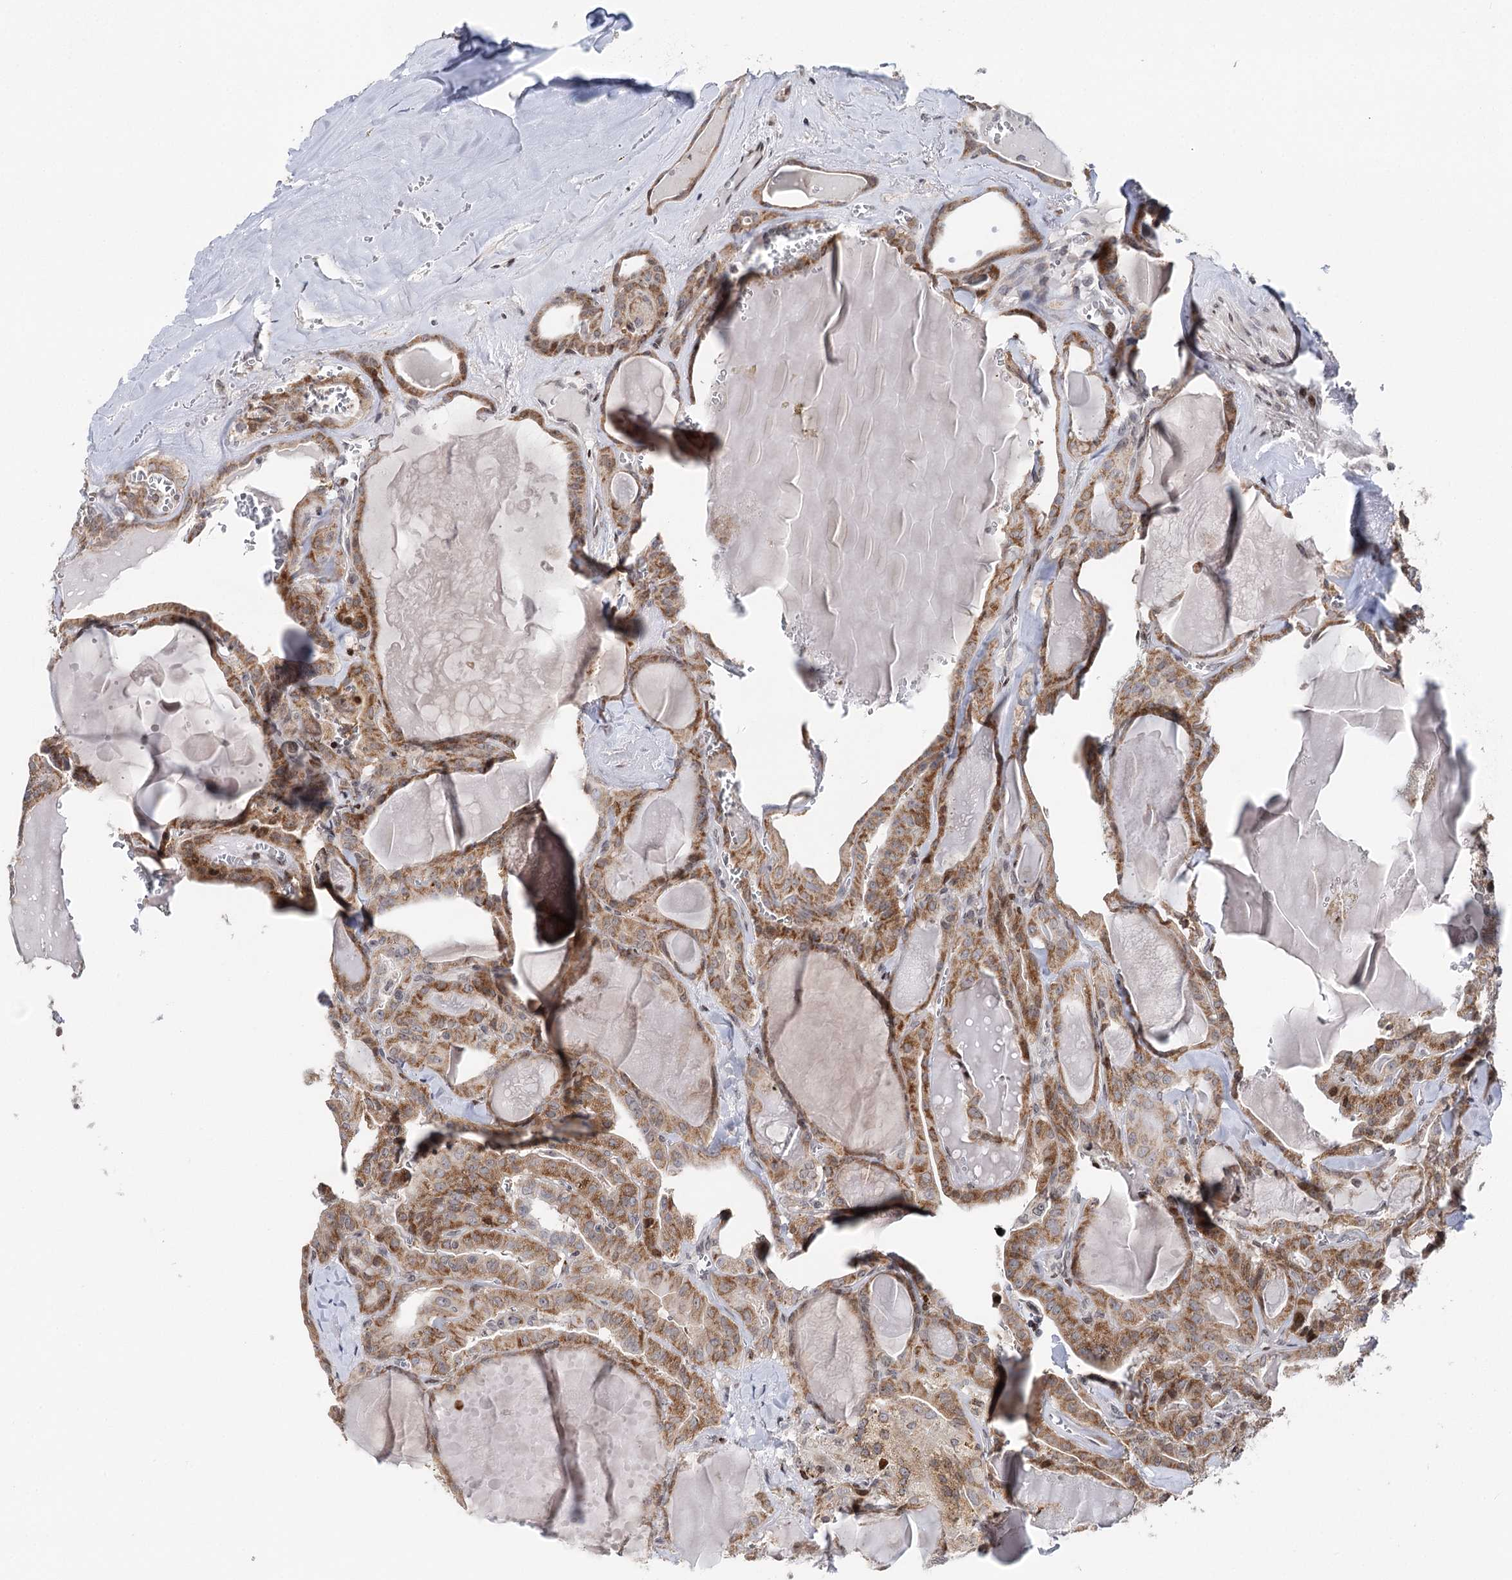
{"staining": {"intensity": "moderate", "quantity": ">75%", "location": "cytoplasmic/membranous"}, "tissue": "thyroid cancer", "cell_type": "Tumor cells", "image_type": "cancer", "snomed": [{"axis": "morphology", "description": "Papillary adenocarcinoma, NOS"}, {"axis": "topography", "description": "Thyroid gland"}], "caption": "This is a histology image of immunohistochemistry (IHC) staining of thyroid cancer, which shows moderate staining in the cytoplasmic/membranous of tumor cells.", "gene": "PTGR1", "patient": {"sex": "male", "age": 52}}